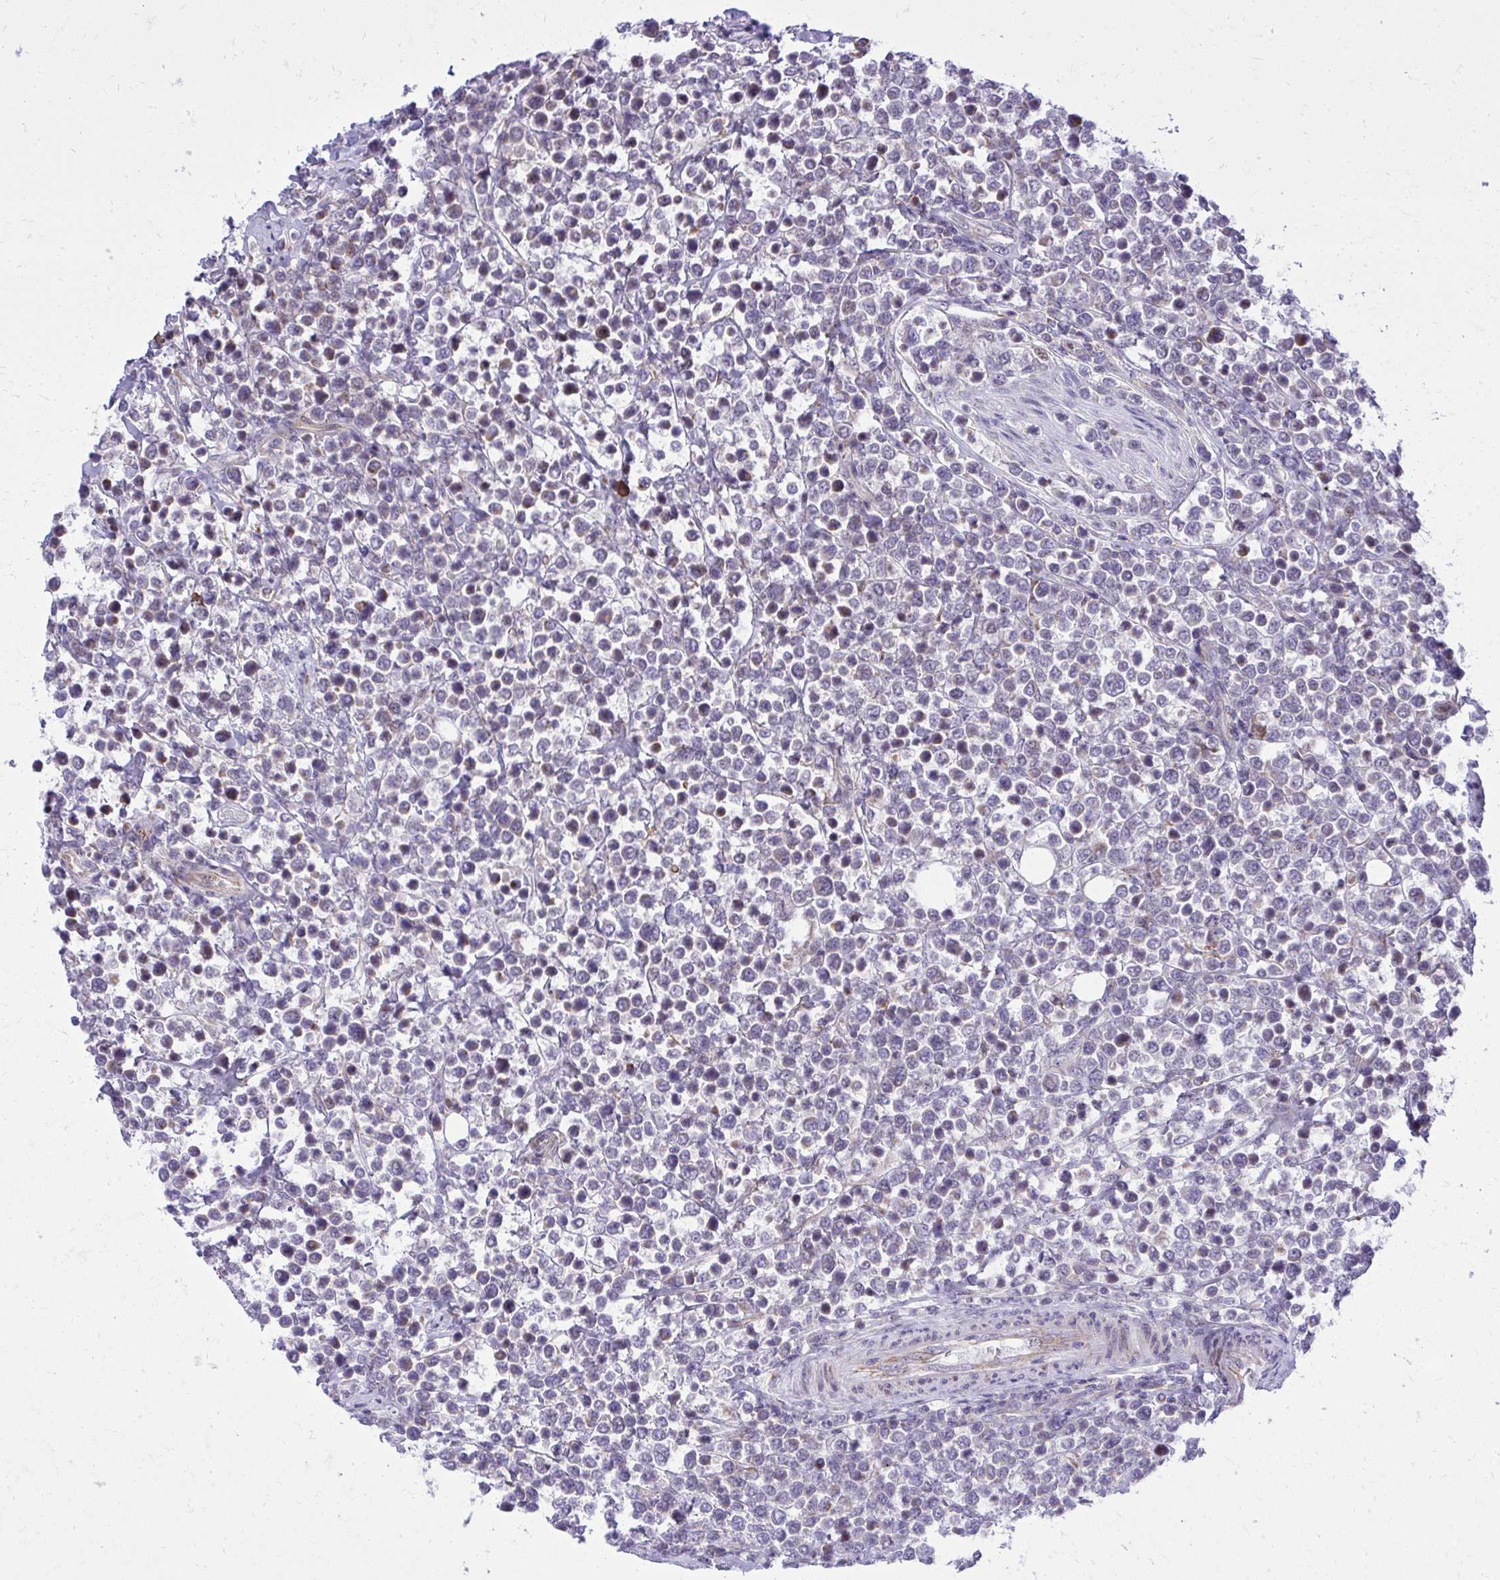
{"staining": {"intensity": "negative", "quantity": "none", "location": "none"}, "tissue": "lymphoma", "cell_type": "Tumor cells", "image_type": "cancer", "snomed": [{"axis": "morphology", "description": "Malignant lymphoma, non-Hodgkin's type, High grade"}, {"axis": "topography", "description": "Soft tissue"}], "caption": "Immunohistochemistry (IHC) photomicrograph of neoplastic tissue: human high-grade malignant lymphoma, non-Hodgkin's type stained with DAB shows no significant protein staining in tumor cells.", "gene": "GPRIN3", "patient": {"sex": "female", "age": 56}}